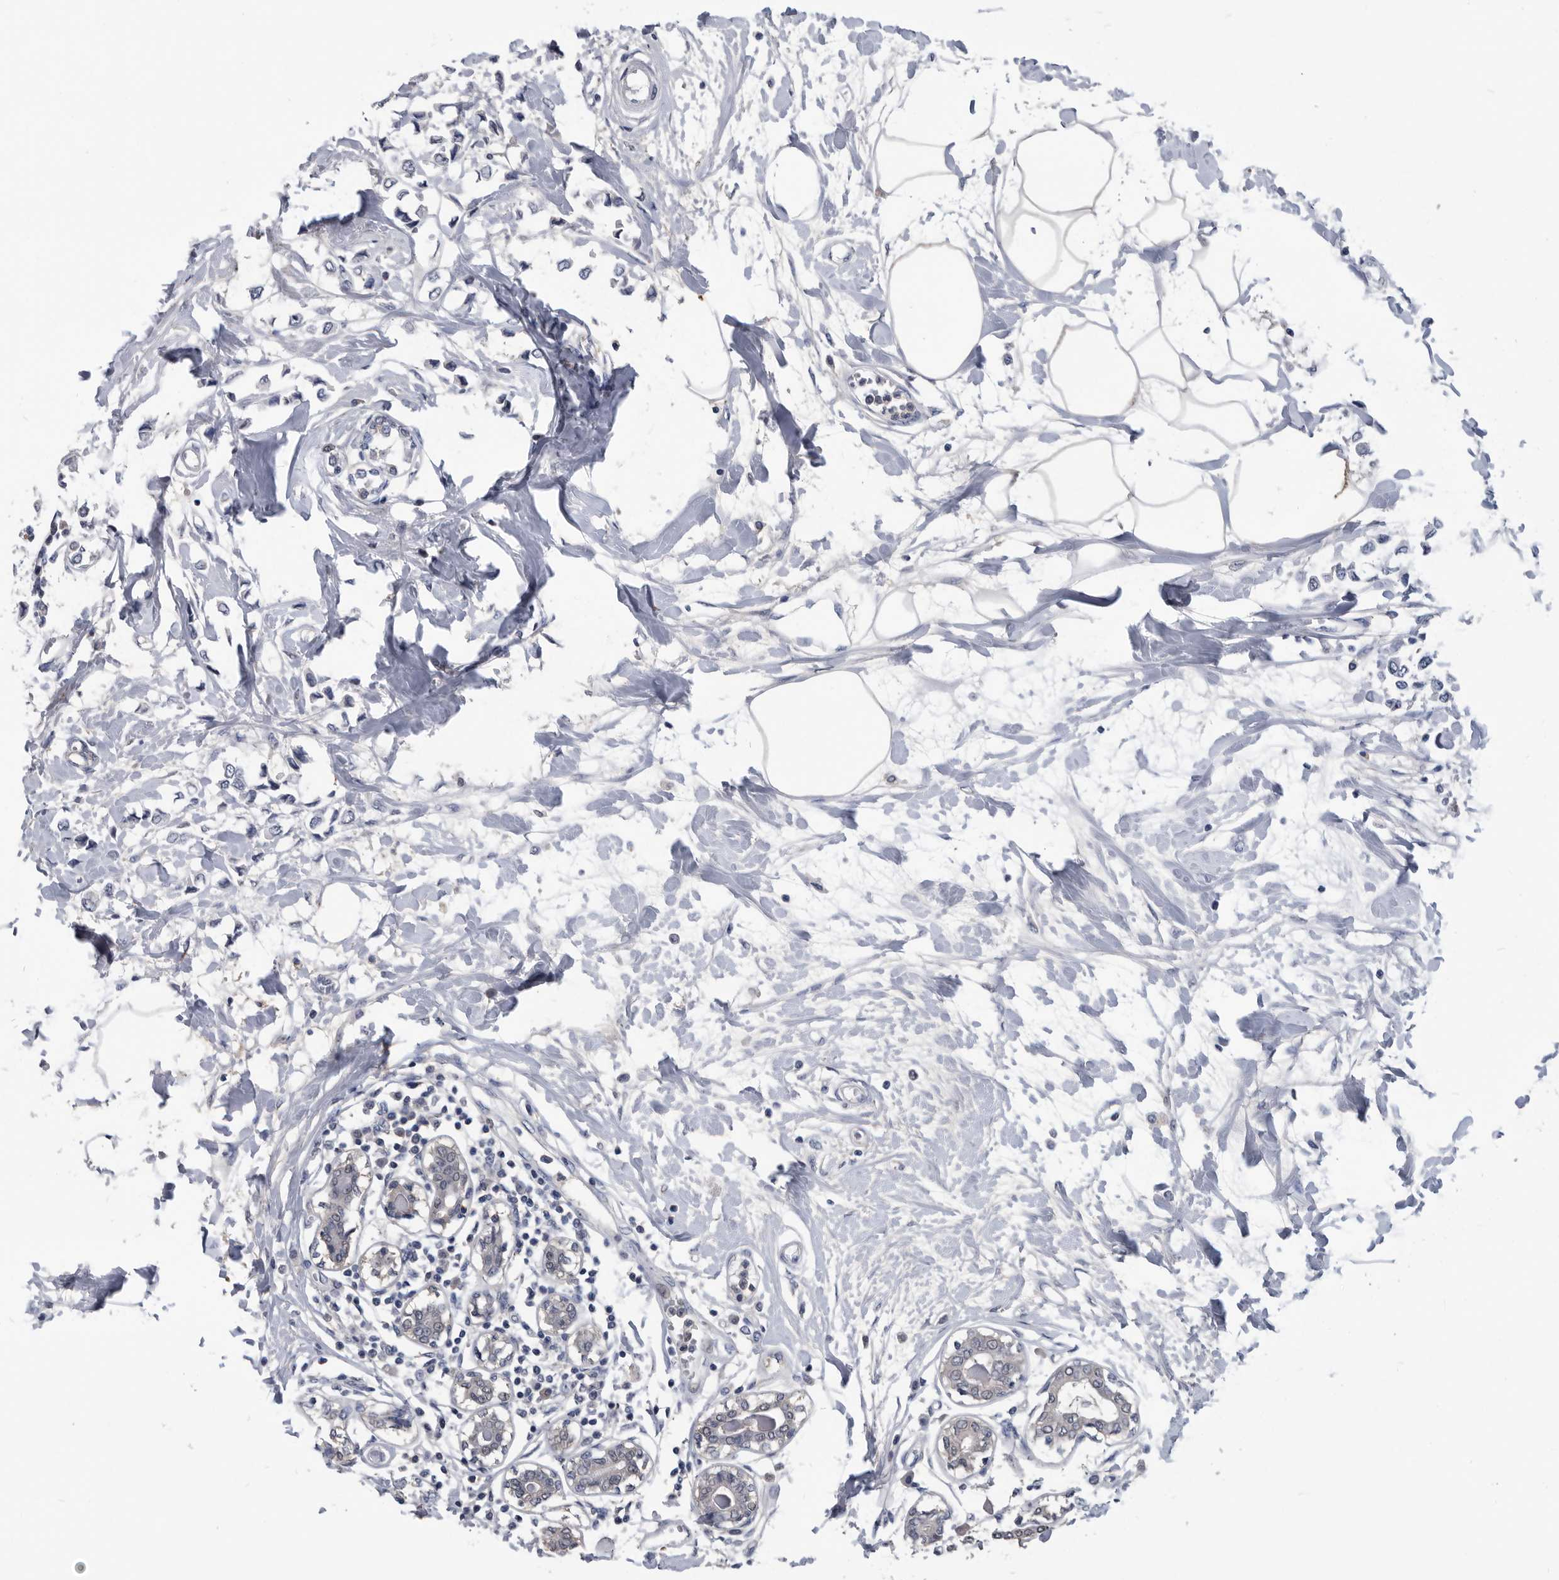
{"staining": {"intensity": "negative", "quantity": "none", "location": "none"}, "tissue": "breast cancer", "cell_type": "Tumor cells", "image_type": "cancer", "snomed": [{"axis": "morphology", "description": "Lobular carcinoma"}, {"axis": "topography", "description": "Breast"}], "caption": "Image shows no protein positivity in tumor cells of breast cancer (lobular carcinoma) tissue. (DAB (3,3'-diaminobenzidine) immunohistochemistry, high magnification).", "gene": "PDXK", "patient": {"sex": "female", "age": 51}}